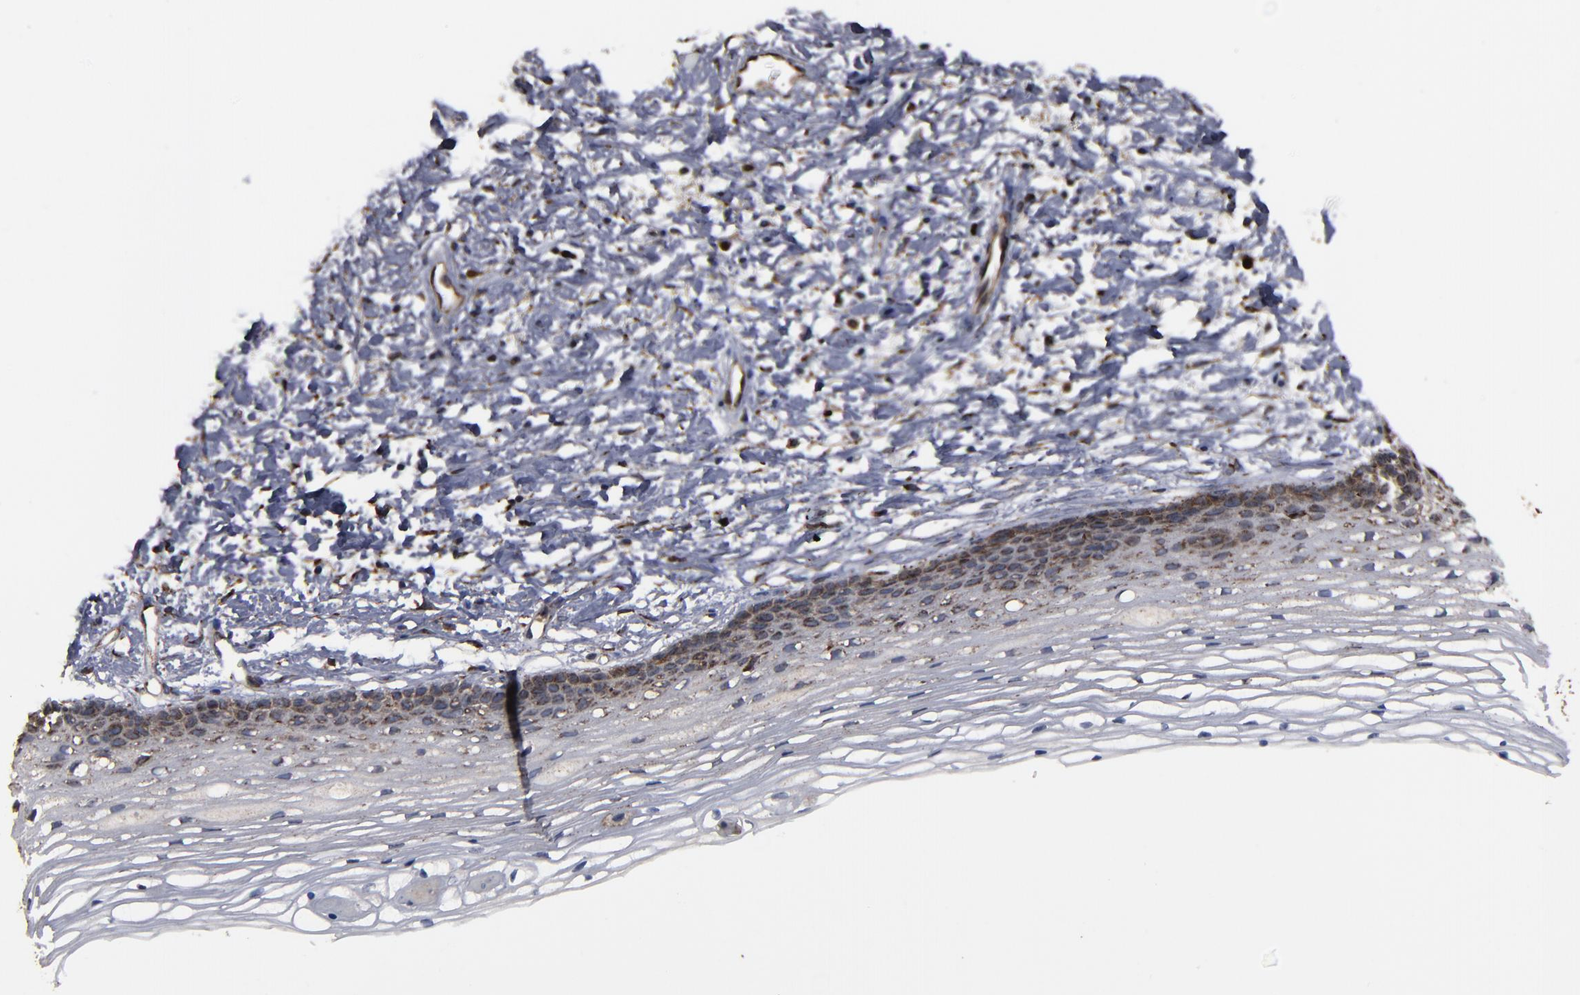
{"staining": {"intensity": "moderate", "quantity": ">75%", "location": "cytoplasmic/membranous"}, "tissue": "cervix", "cell_type": "Glandular cells", "image_type": "normal", "snomed": [{"axis": "morphology", "description": "Normal tissue, NOS"}, {"axis": "topography", "description": "Cervix"}], "caption": "IHC staining of normal cervix, which reveals medium levels of moderate cytoplasmic/membranous staining in about >75% of glandular cells indicating moderate cytoplasmic/membranous protein staining. The staining was performed using DAB (3,3'-diaminobenzidine) (brown) for protein detection and nuclei were counterstained in hematoxylin (blue).", "gene": "CNIH1", "patient": {"sex": "female", "age": 77}}